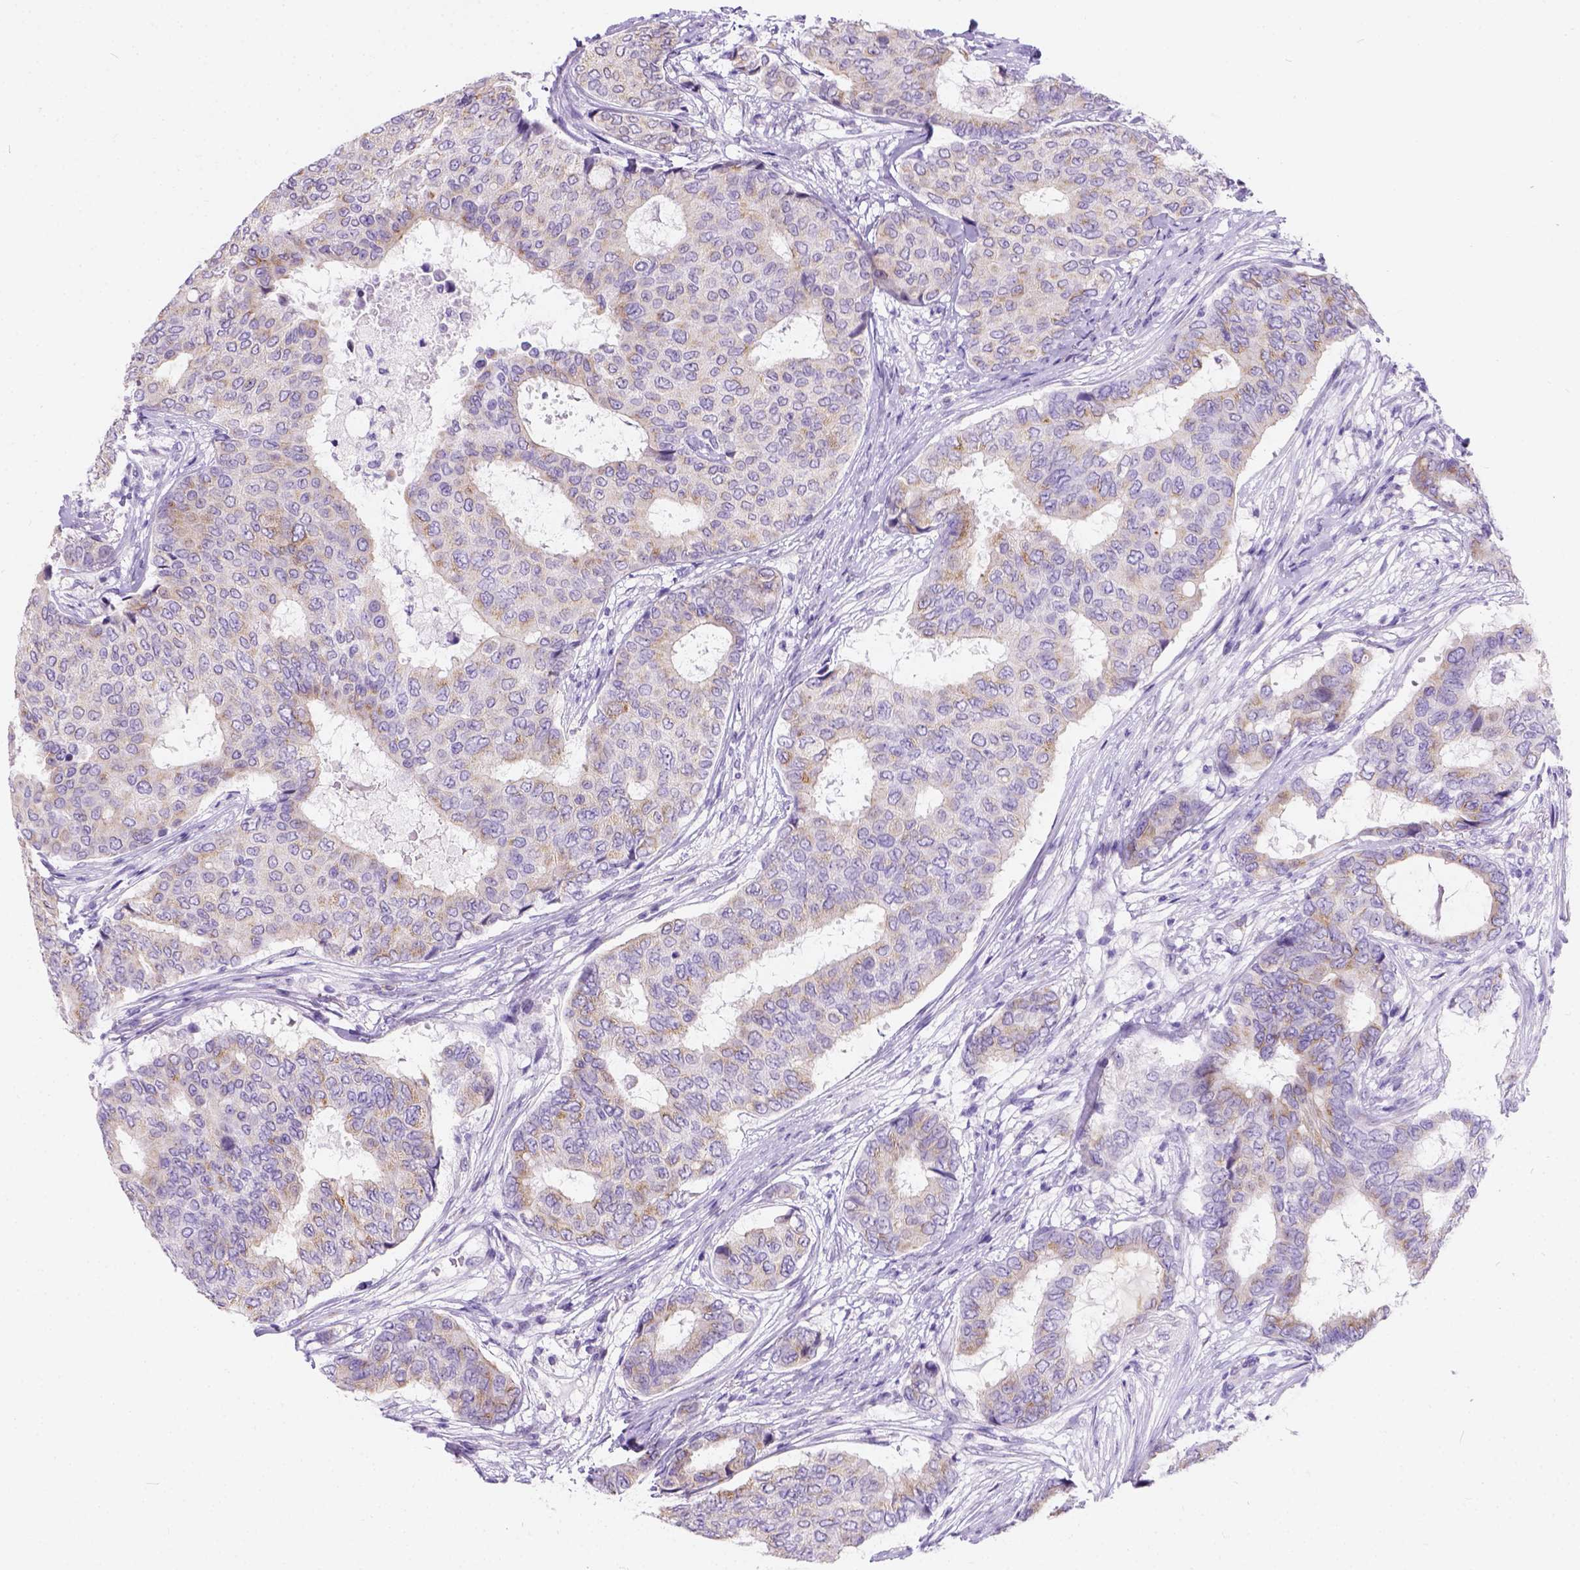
{"staining": {"intensity": "moderate", "quantity": ">75%", "location": "cytoplasmic/membranous"}, "tissue": "breast cancer", "cell_type": "Tumor cells", "image_type": "cancer", "snomed": [{"axis": "morphology", "description": "Duct carcinoma"}, {"axis": "topography", "description": "Breast"}], "caption": "Tumor cells exhibit medium levels of moderate cytoplasmic/membranous expression in approximately >75% of cells in breast intraductal carcinoma. (DAB (3,3'-diaminobenzidine) IHC, brown staining for protein, blue staining for nuclei).", "gene": "PHF7", "patient": {"sex": "female", "age": 75}}